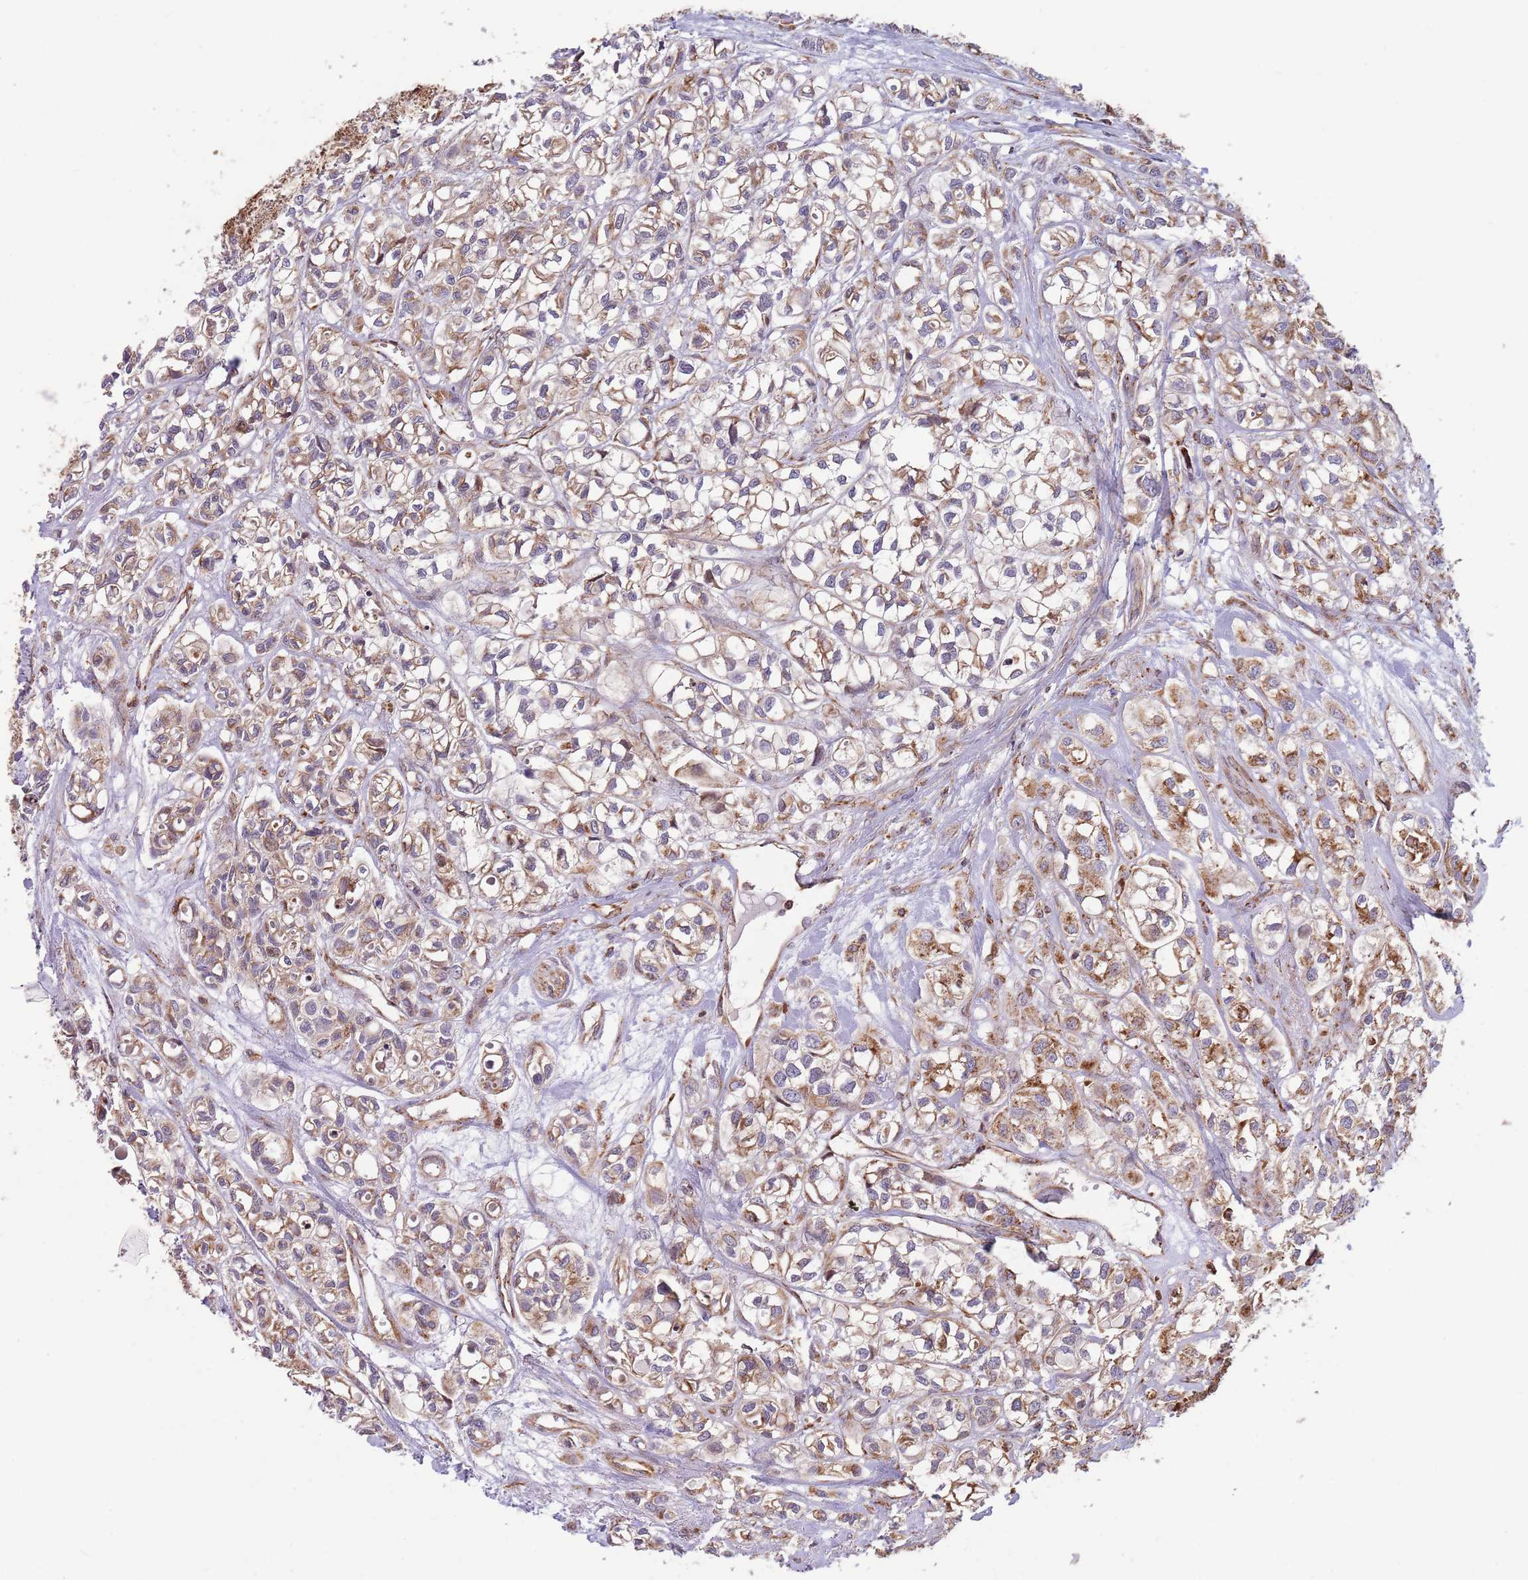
{"staining": {"intensity": "moderate", "quantity": "25%-75%", "location": "cytoplasmic/membranous"}, "tissue": "urothelial cancer", "cell_type": "Tumor cells", "image_type": "cancer", "snomed": [{"axis": "morphology", "description": "Urothelial carcinoma, High grade"}, {"axis": "topography", "description": "Urinary bladder"}], "caption": "DAB immunohistochemical staining of human high-grade urothelial carcinoma reveals moderate cytoplasmic/membranous protein positivity in approximately 25%-75% of tumor cells.", "gene": "ATP5PD", "patient": {"sex": "male", "age": 67}}